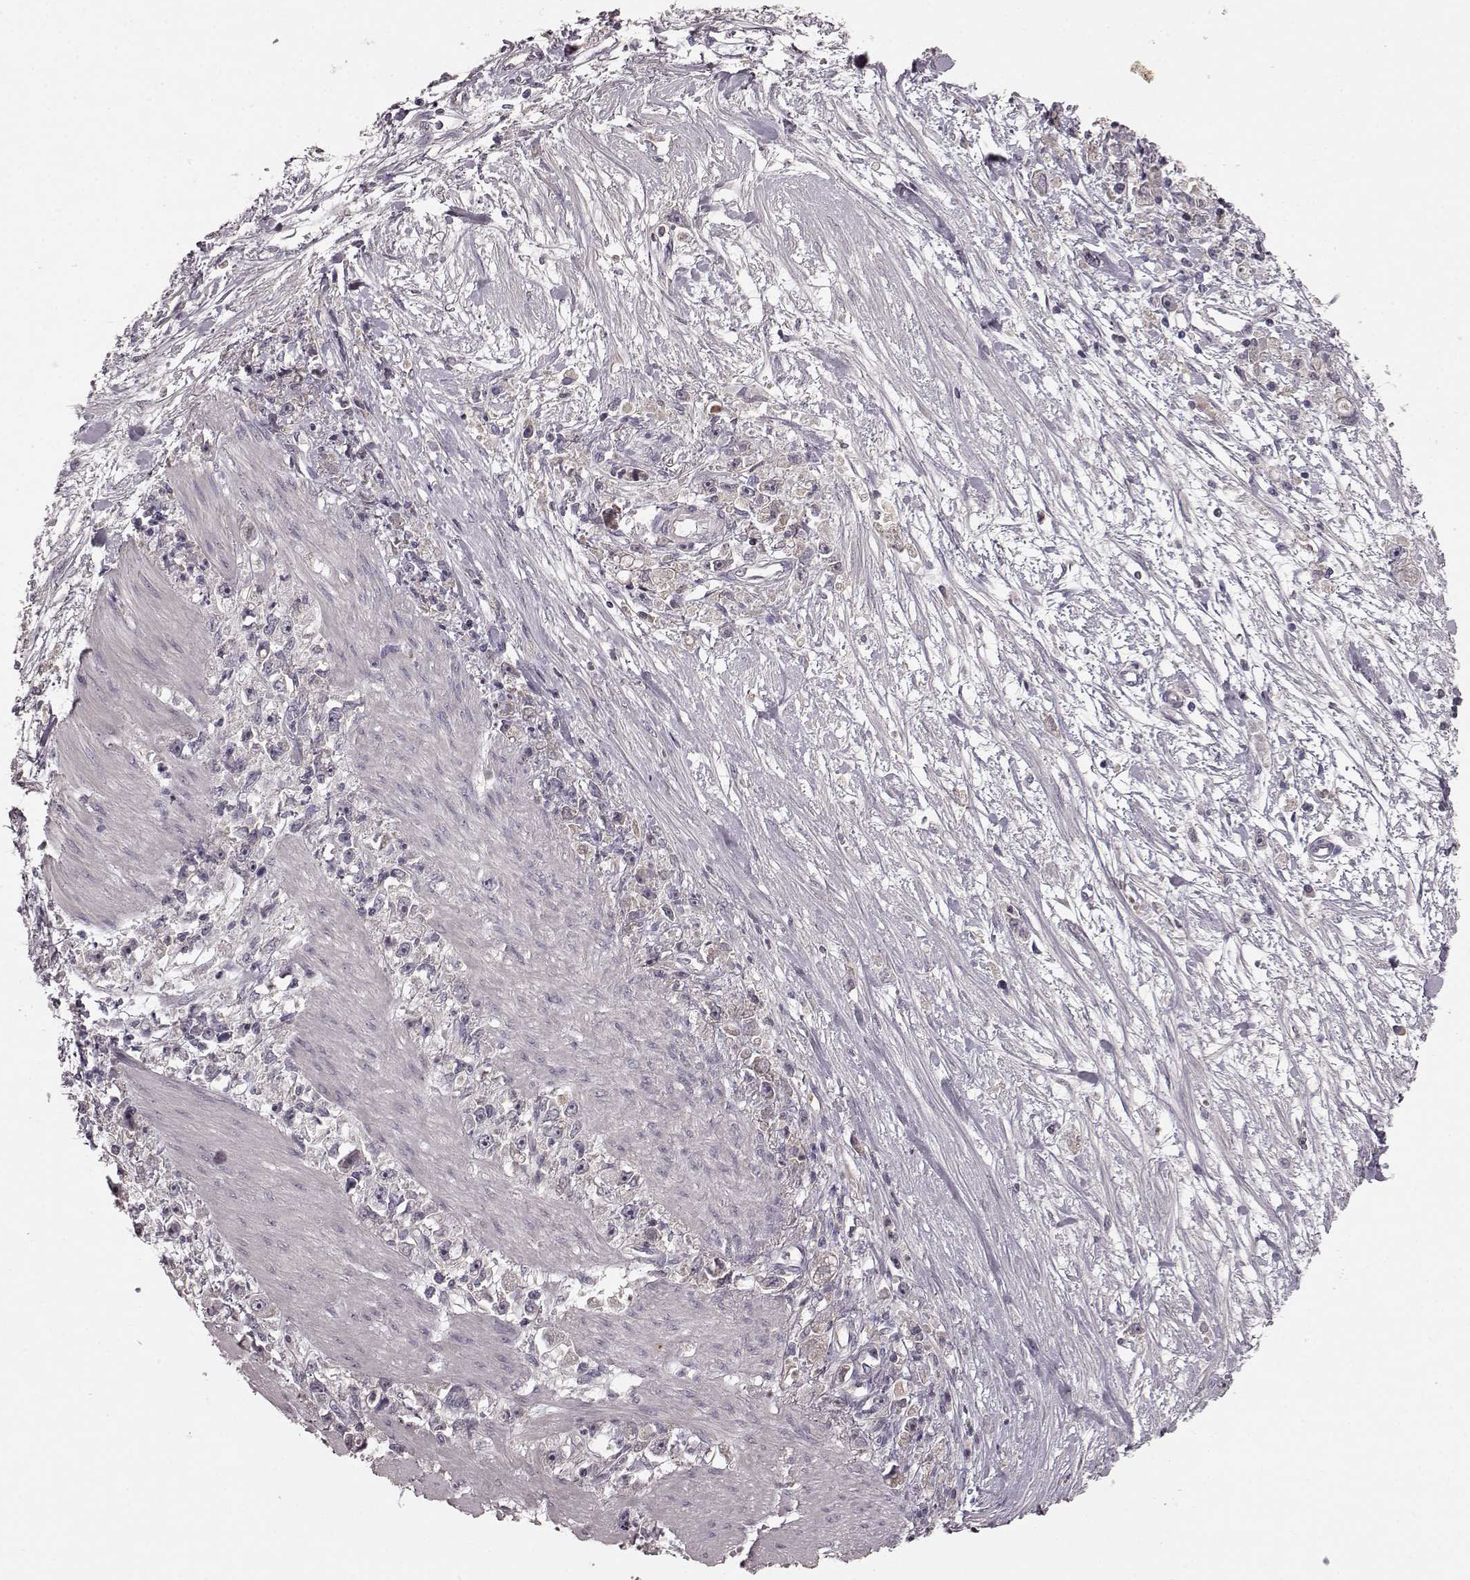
{"staining": {"intensity": "negative", "quantity": "none", "location": "none"}, "tissue": "stomach cancer", "cell_type": "Tumor cells", "image_type": "cancer", "snomed": [{"axis": "morphology", "description": "Adenocarcinoma, NOS"}, {"axis": "topography", "description": "Stomach"}], "caption": "Human stomach adenocarcinoma stained for a protein using IHC reveals no expression in tumor cells.", "gene": "SLC22A18", "patient": {"sex": "female", "age": 59}}